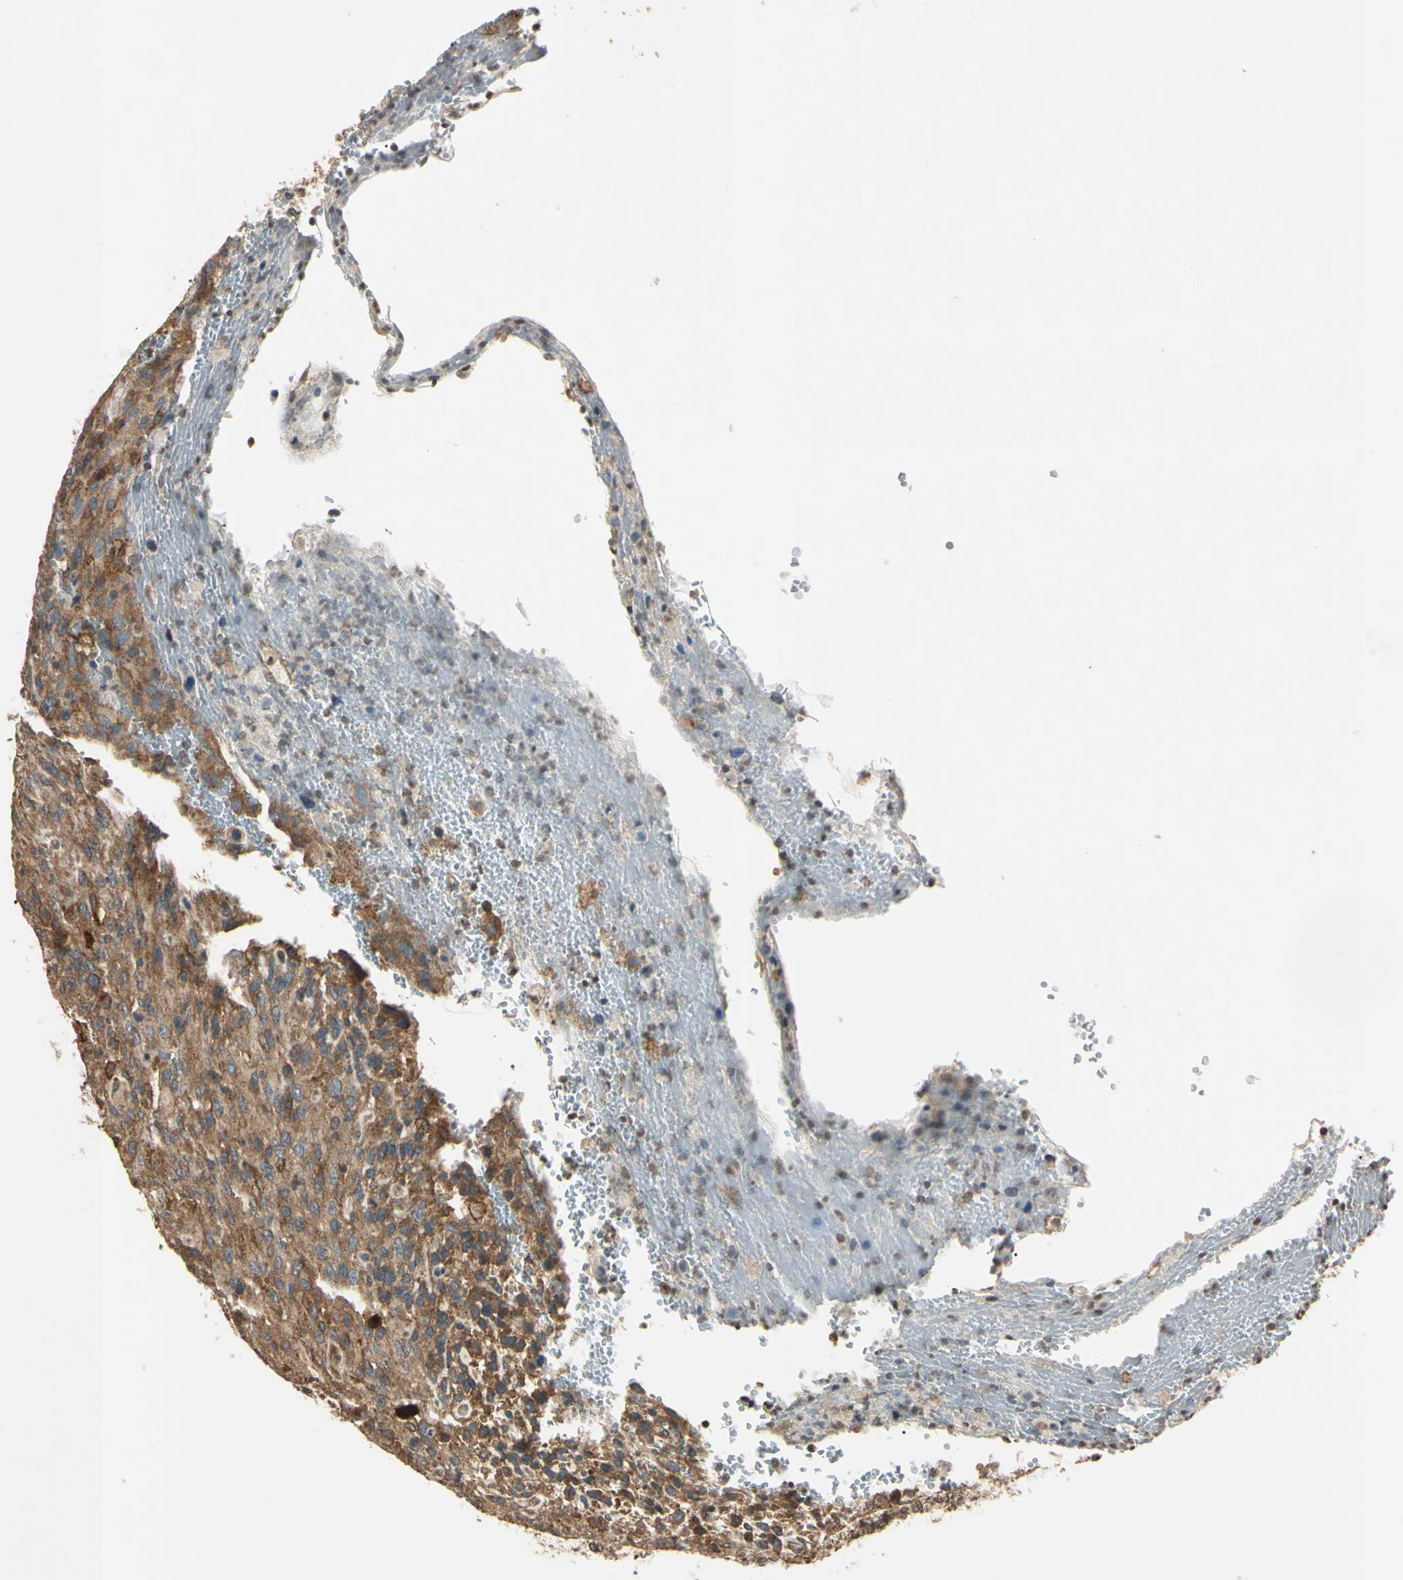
{"staining": {"intensity": "moderate", "quantity": "25%-75%", "location": "cytoplasmic/membranous"}, "tissue": "urothelial cancer", "cell_type": "Tumor cells", "image_type": "cancer", "snomed": [{"axis": "morphology", "description": "Urothelial carcinoma, High grade"}, {"axis": "topography", "description": "Urinary bladder"}], "caption": "The histopathology image reveals a brown stain indicating the presence of a protein in the cytoplasmic/membranous of tumor cells in urothelial cancer.", "gene": "EPN1", "patient": {"sex": "male", "age": 66}}